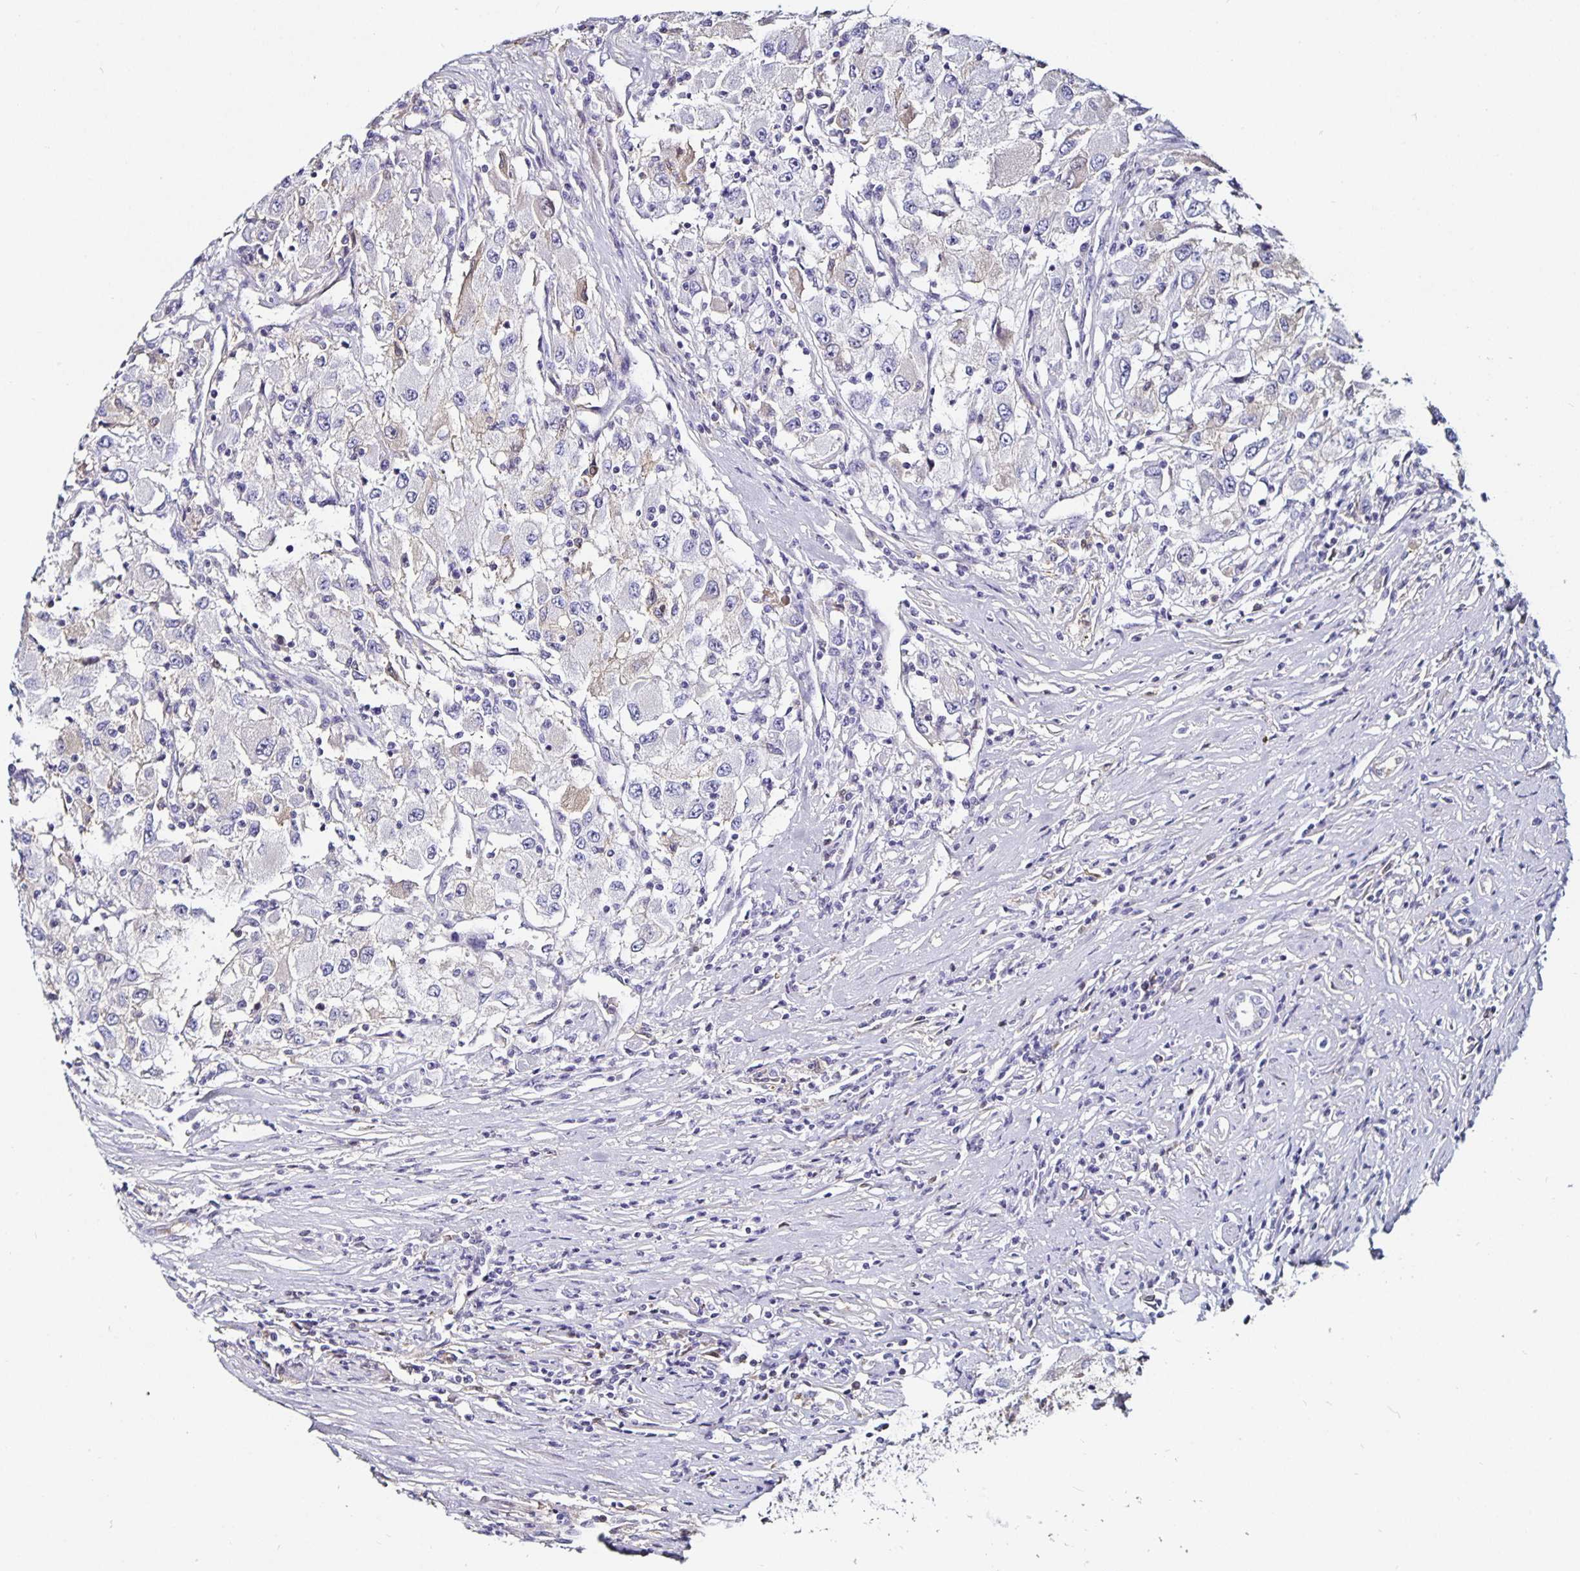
{"staining": {"intensity": "weak", "quantity": "25%-75%", "location": "cytoplasmic/membranous"}, "tissue": "renal cancer", "cell_type": "Tumor cells", "image_type": "cancer", "snomed": [{"axis": "morphology", "description": "Adenocarcinoma, NOS"}, {"axis": "topography", "description": "Kidney"}], "caption": "Approximately 25%-75% of tumor cells in renal adenocarcinoma show weak cytoplasmic/membranous protein expression as visualized by brown immunohistochemical staining.", "gene": "TTR", "patient": {"sex": "female", "age": 67}}